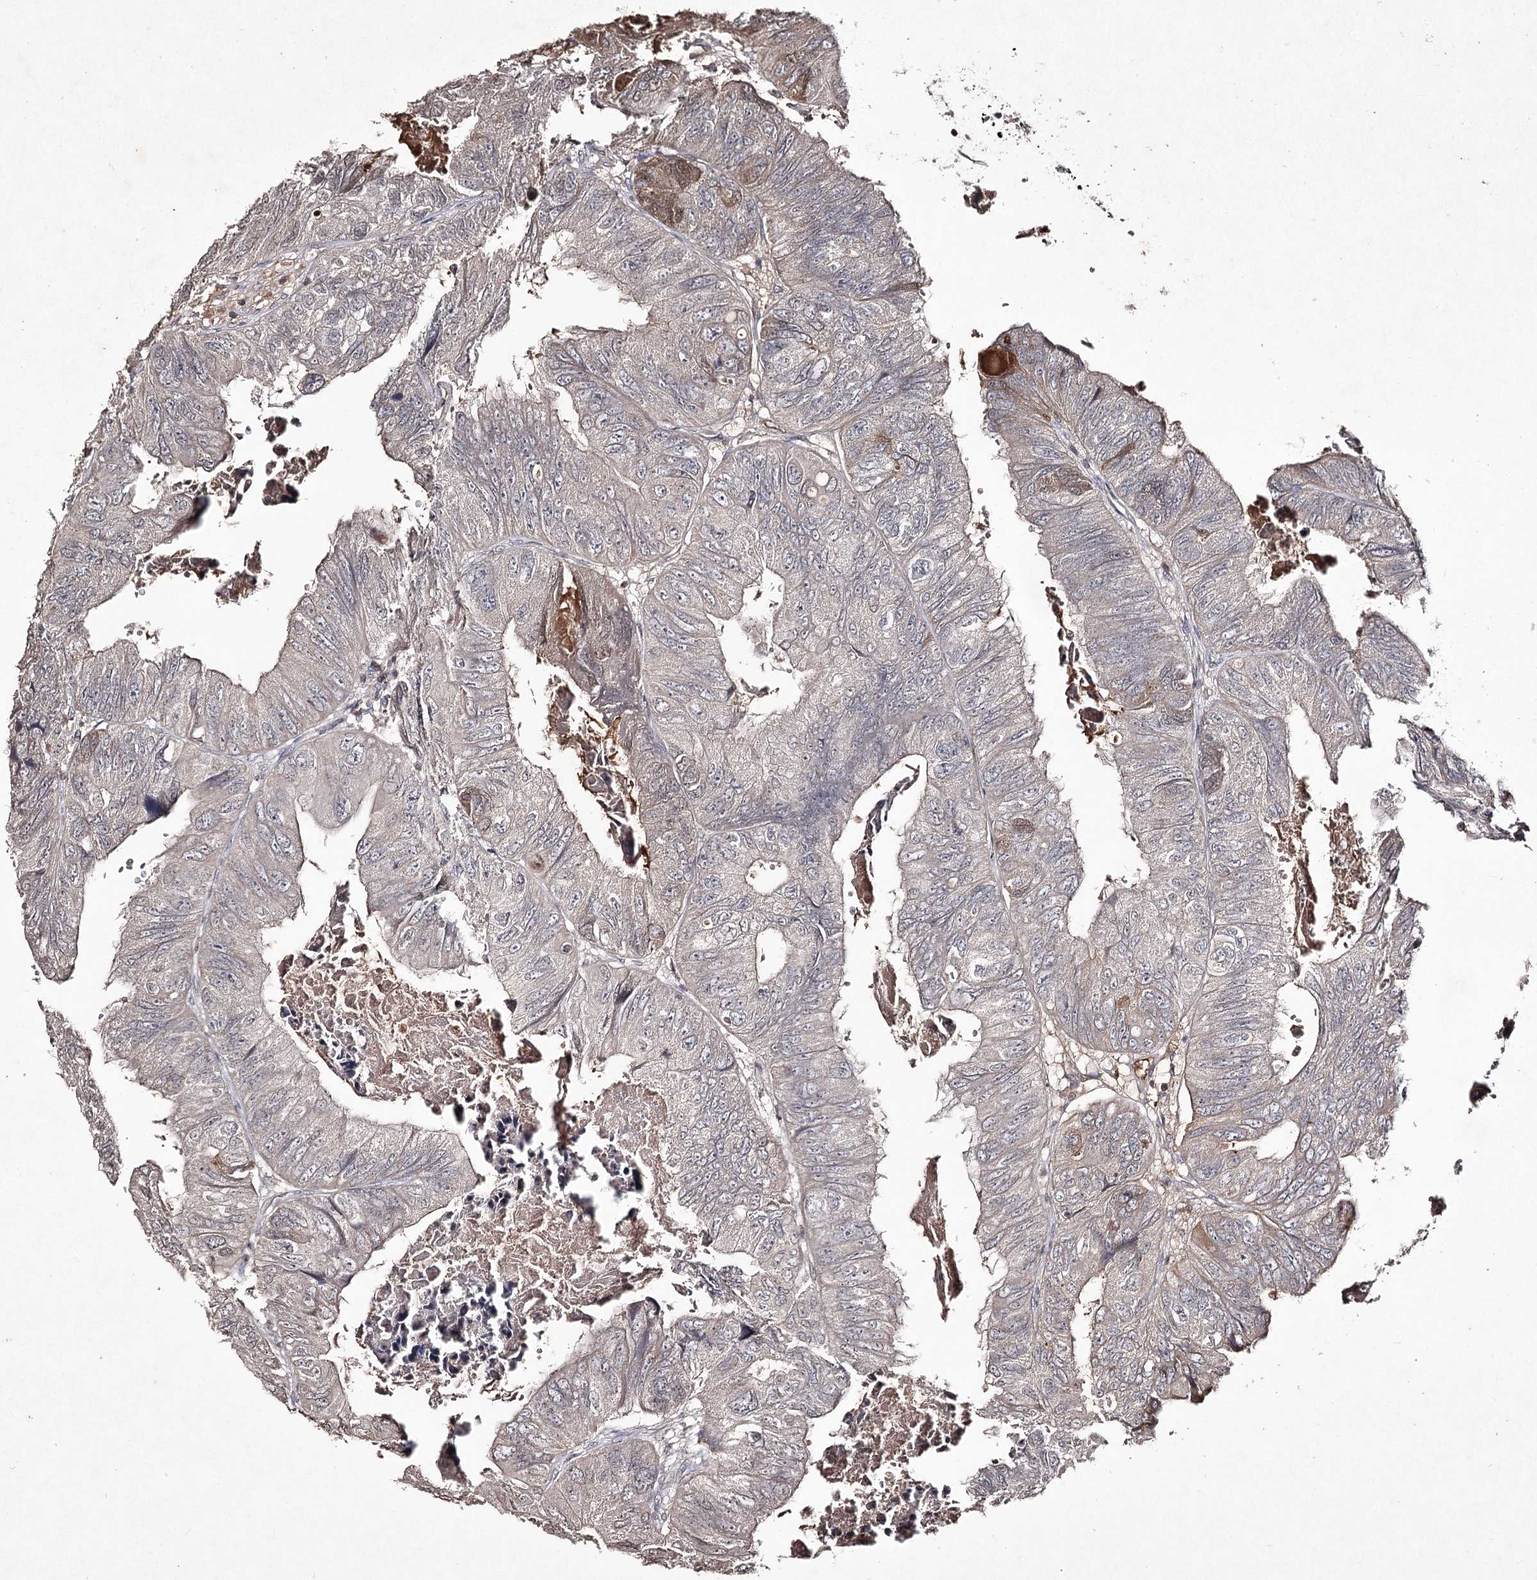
{"staining": {"intensity": "weak", "quantity": "<25%", "location": "cytoplasmic/membranous"}, "tissue": "colorectal cancer", "cell_type": "Tumor cells", "image_type": "cancer", "snomed": [{"axis": "morphology", "description": "Adenocarcinoma, NOS"}, {"axis": "topography", "description": "Rectum"}], "caption": "A high-resolution histopathology image shows immunohistochemistry staining of colorectal cancer, which demonstrates no significant staining in tumor cells. The staining is performed using DAB (3,3'-diaminobenzidine) brown chromogen with nuclei counter-stained in using hematoxylin.", "gene": "SYNGR3", "patient": {"sex": "male", "age": 63}}